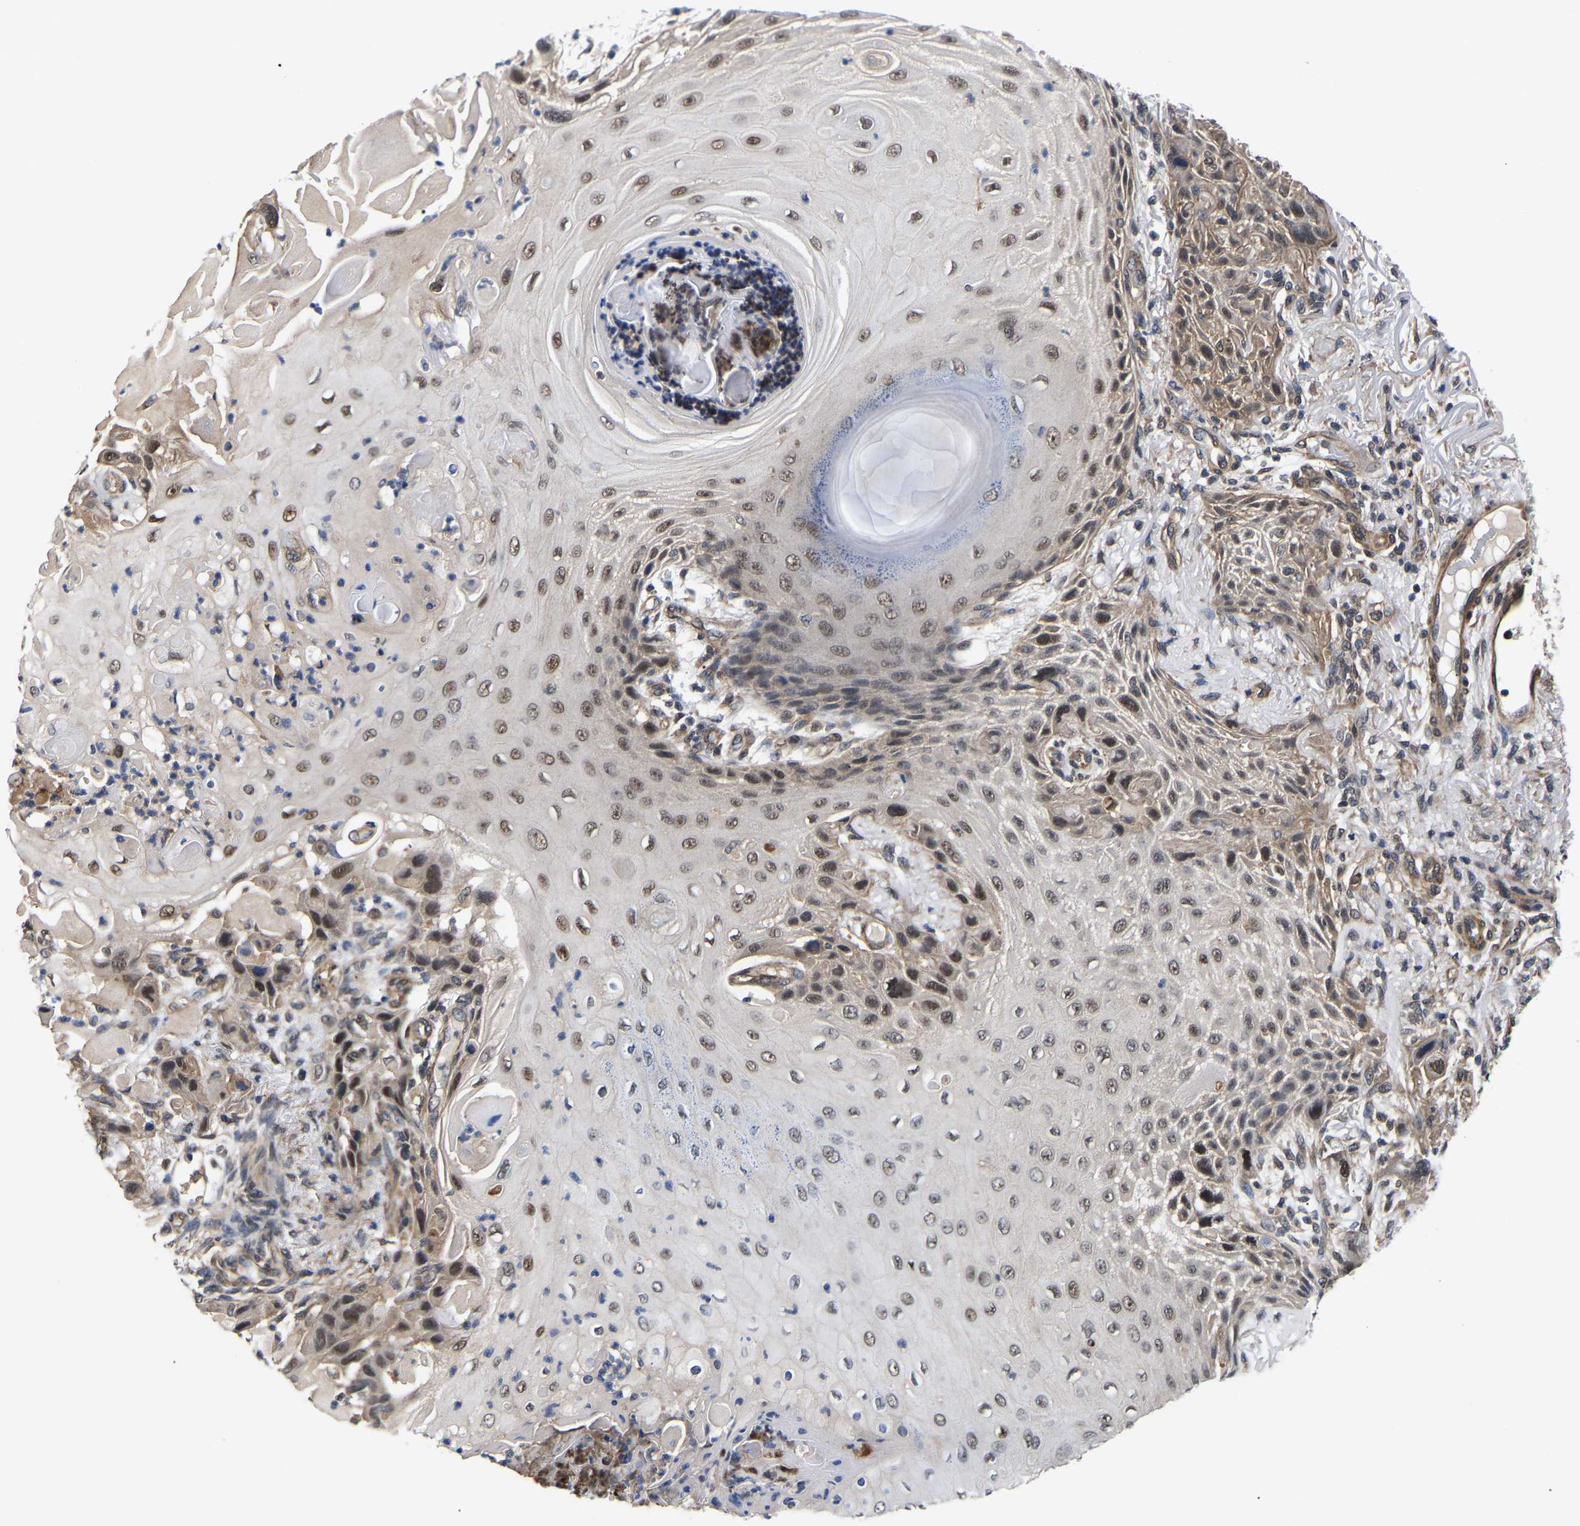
{"staining": {"intensity": "moderate", "quantity": ">75%", "location": "nuclear"}, "tissue": "skin cancer", "cell_type": "Tumor cells", "image_type": "cancer", "snomed": [{"axis": "morphology", "description": "Squamous cell carcinoma, NOS"}, {"axis": "topography", "description": "Skin"}], "caption": "Human squamous cell carcinoma (skin) stained for a protein (brown) demonstrates moderate nuclear positive positivity in about >75% of tumor cells.", "gene": "METTL16", "patient": {"sex": "female", "age": 77}}